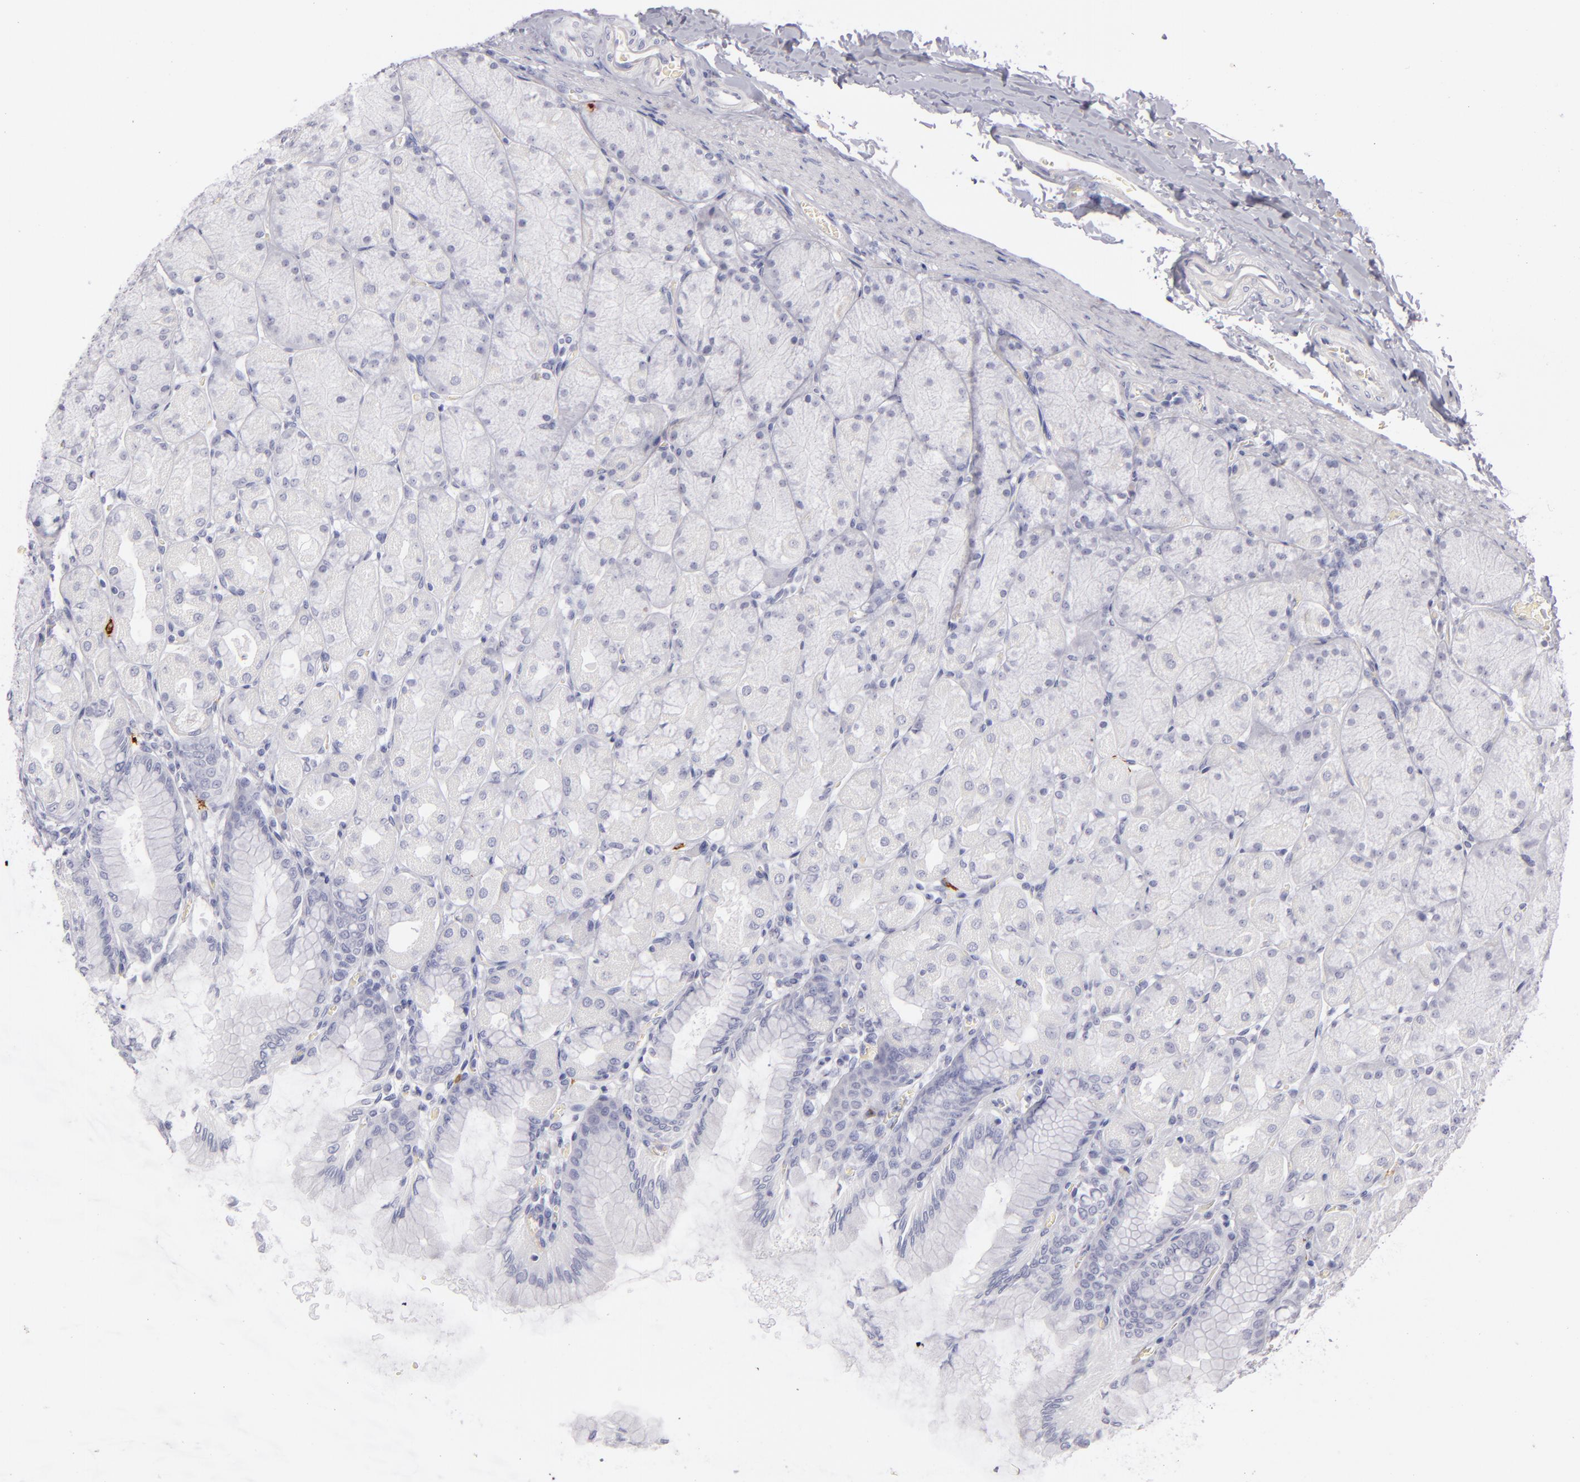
{"staining": {"intensity": "negative", "quantity": "none", "location": "none"}, "tissue": "stomach", "cell_type": "Glandular cells", "image_type": "normal", "snomed": [{"axis": "morphology", "description": "Normal tissue, NOS"}, {"axis": "topography", "description": "Stomach, upper"}], "caption": "This micrograph is of unremarkable stomach stained with IHC to label a protein in brown with the nuclei are counter-stained blue. There is no positivity in glandular cells. Nuclei are stained in blue.", "gene": "CD207", "patient": {"sex": "female", "age": 56}}